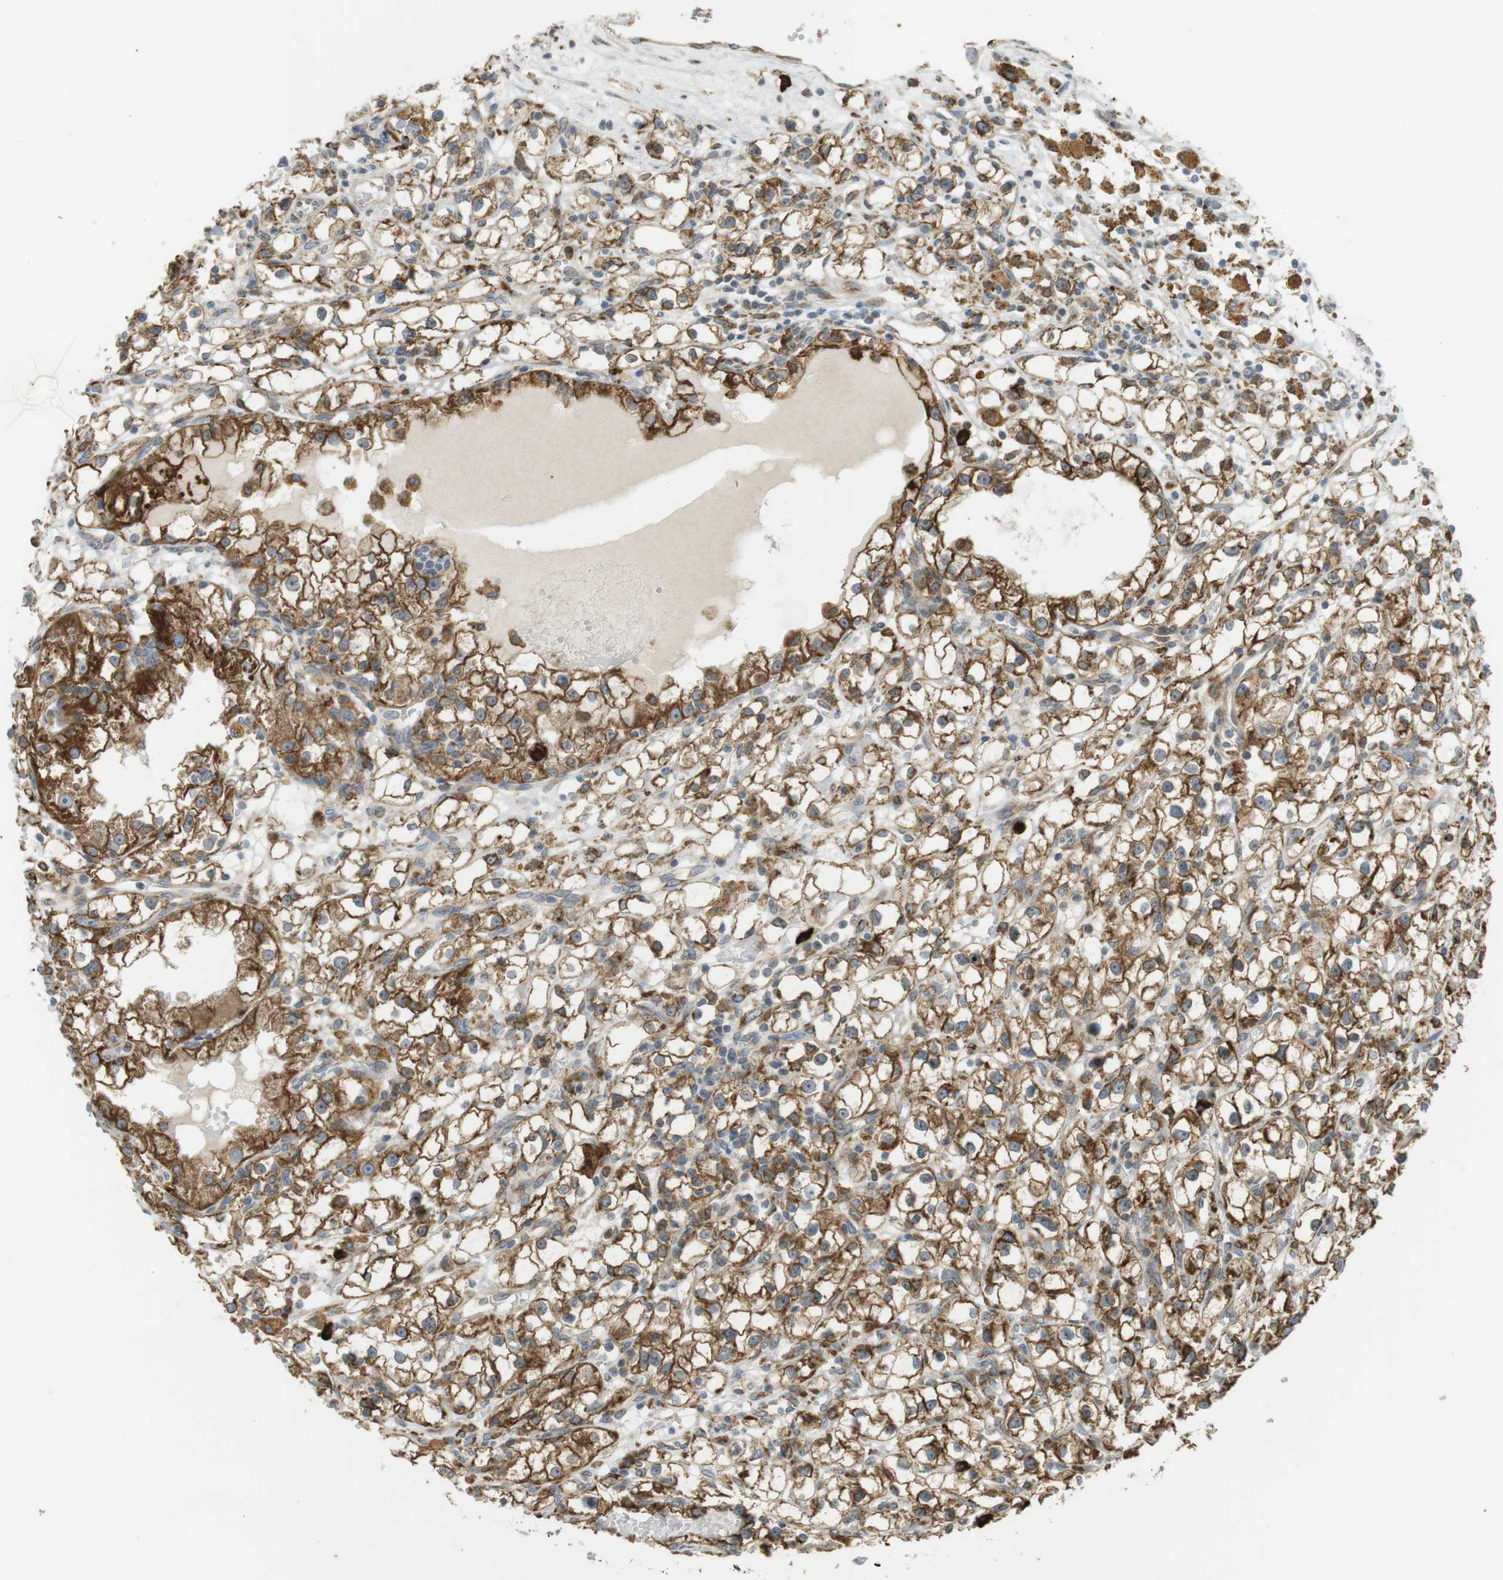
{"staining": {"intensity": "strong", "quantity": ">75%", "location": "cytoplasmic/membranous"}, "tissue": "renal cancer", "cell_type": "Tumor cells", "image_type": "cancer", "snomed": [{"axis": "morphology", "description": "Adenocarcinoma, NOS"}, {"axis": "topography", "description": "Kidney"}], "caption": "A brown stain highlights strong cytoplasmic/membranous staining of a protein in human adenocarcinoma (renal) tumor cells.", "gene": "MBOAT2", "patient": {"sex": "male", "age": 56}}